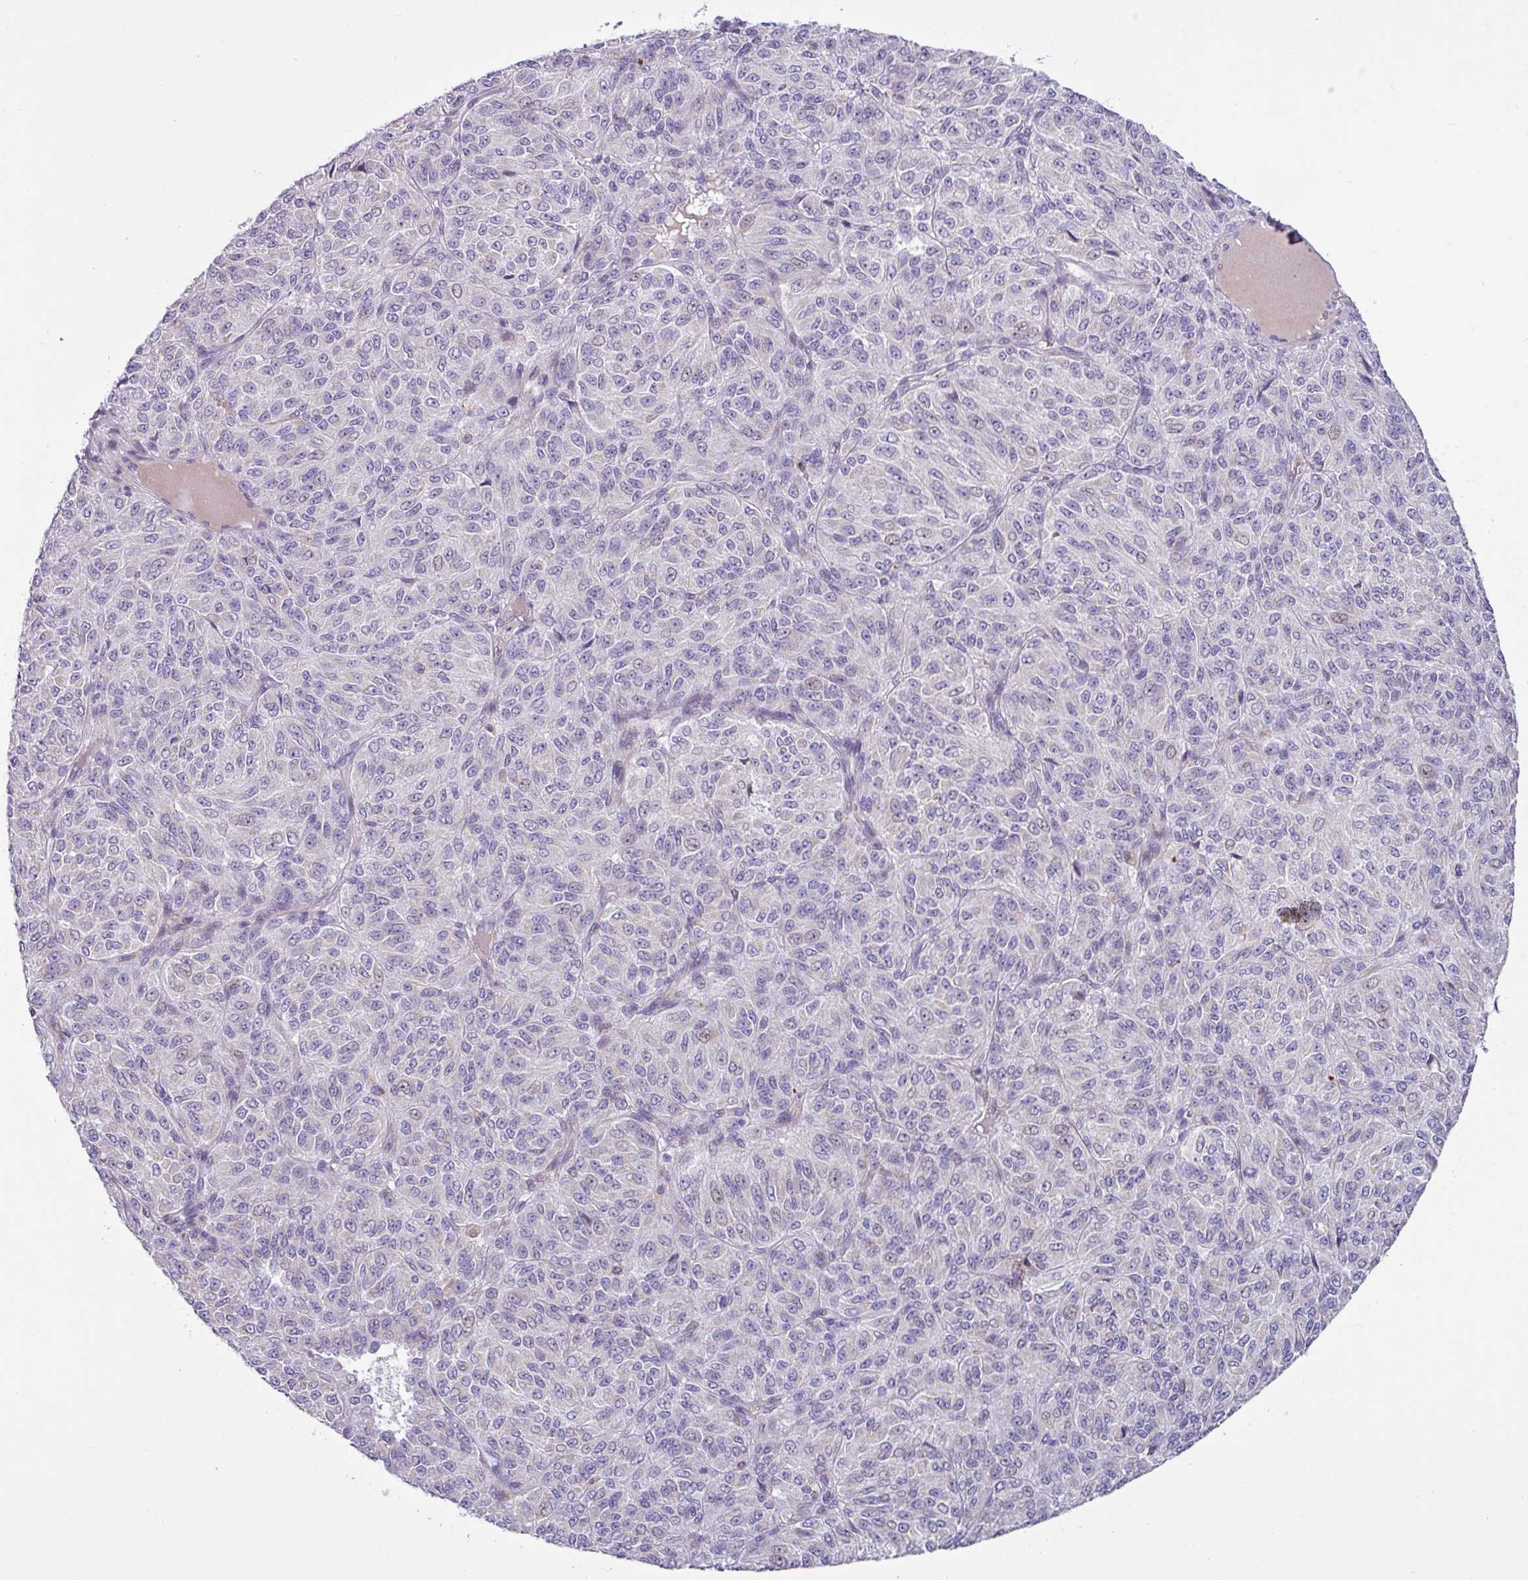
{"staining": {"intensity": "negative", "quantity": "none", "location": "none"}, "tissue": "melanoma", "cell_type": "Tumor cells", "image_type": "cancer", "snomed": [{"axis": "morphology", "description": "Malignant melanoma, Metastatic site"}, {"axis": "topography", "description": "Brain"}], "caption": "IHC histopathology image of neoplastic tissue: malignant melanoma (metastatic site) stained with DAB (3,3'-diaminobenzidine) exhibits no significant protein positivity in tumor cells. (Brightfield microscopy of DAB immunohistochemistry at high magnification).", "gene": "RGS16", "patient": {"sex": "female", "age": 56}}